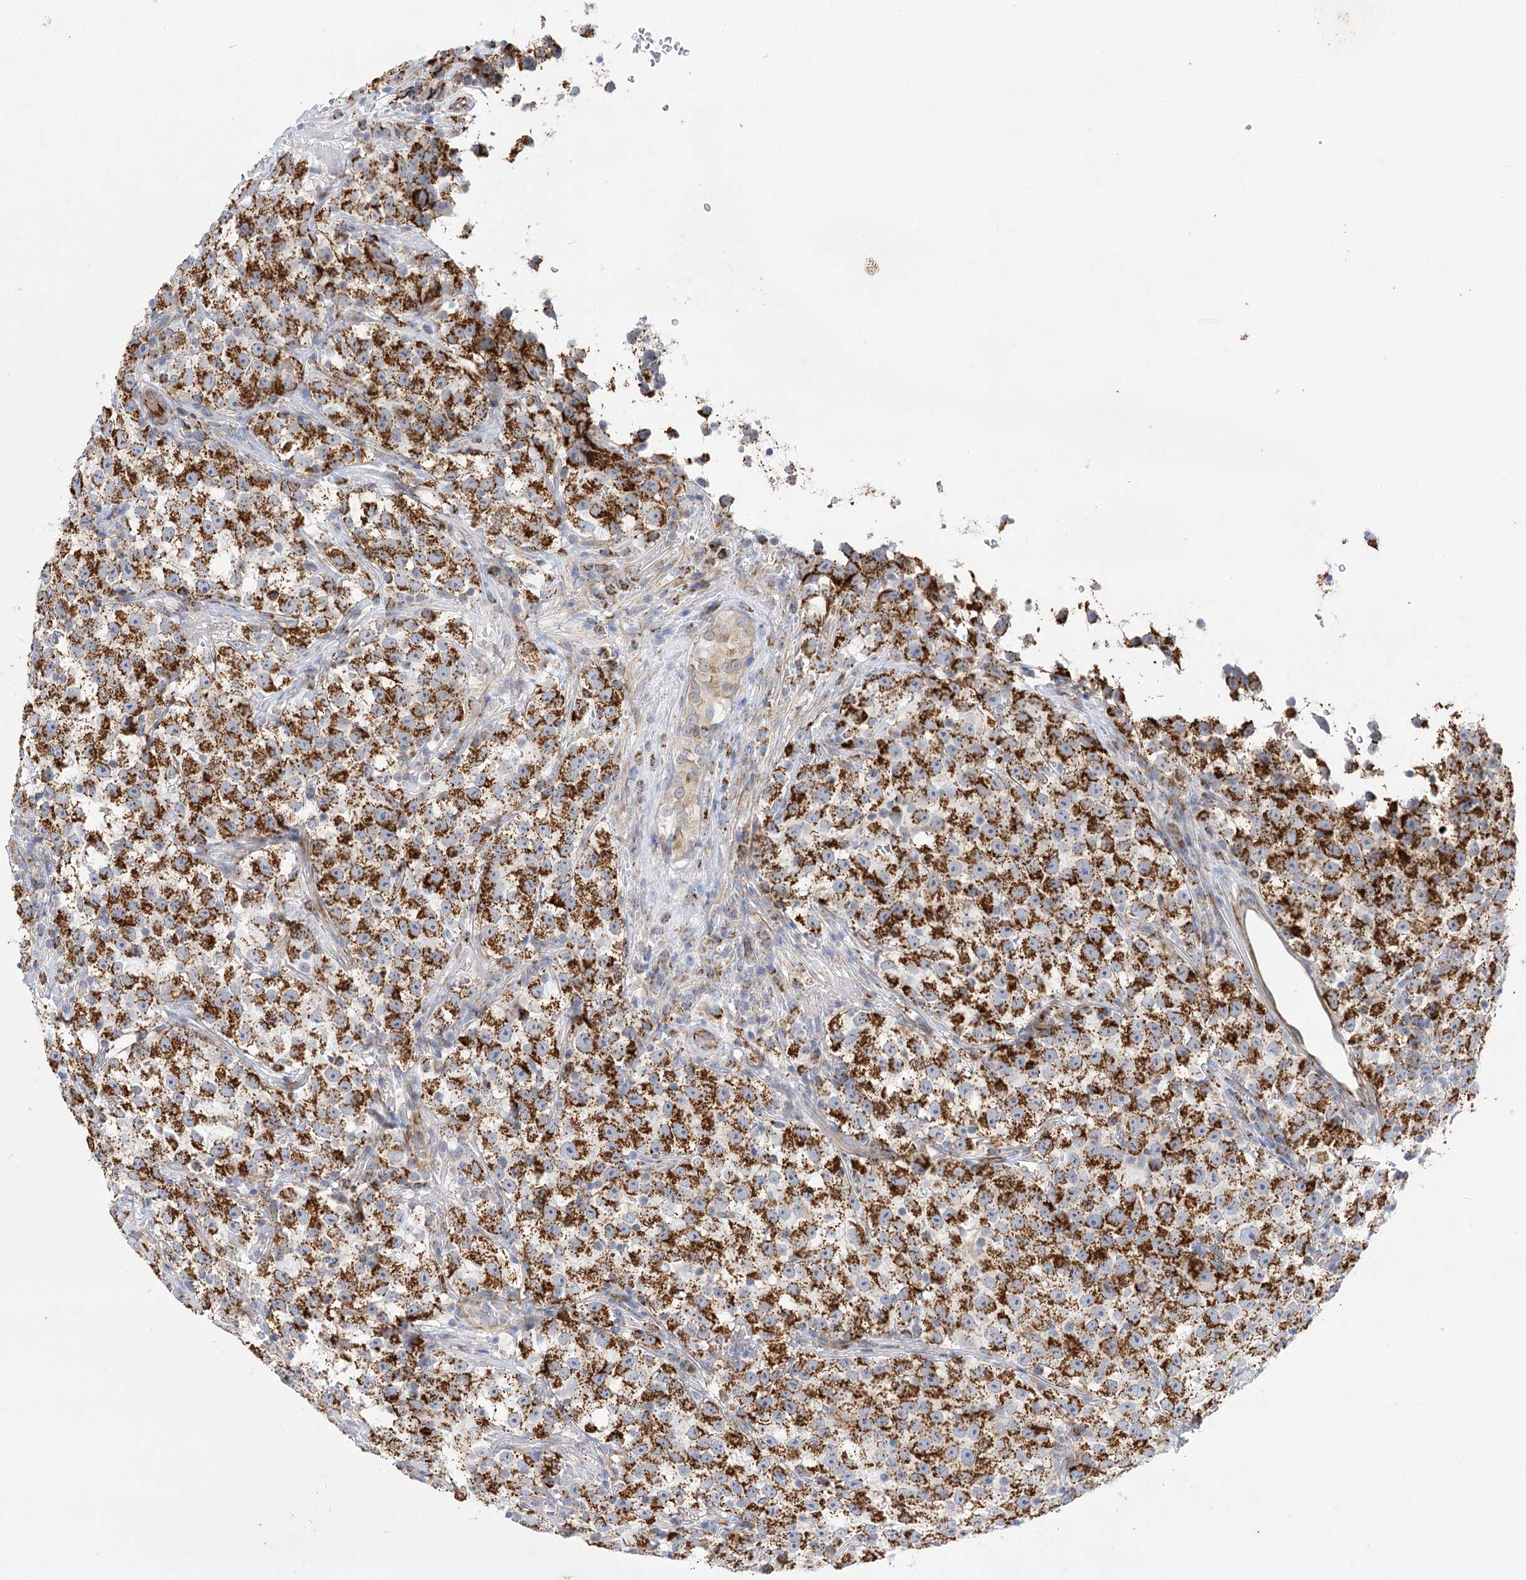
{"staining": {"intensity": "strong", "quantity": ">75%", "location": "cytoplasmic/membranous"}, "tissue": "testis cancer", "cell_type": "Tumor cells", "image_type": "cancer", "snomed": [{"axis": "morphology", "description": "Seminoma, NOS"}, {"axis": "topography", "description": "Testis"}], "caption": "Immunohistochemical staining of testis seminoma shows high levels of strong cytoplasmic/membranous protein expression in approximately >75% of tumor cells. (IHC, brightfield microscopy, high magnification).", "gene": "DHTKD1", "patient": {"sex": "male", "age": 22}}